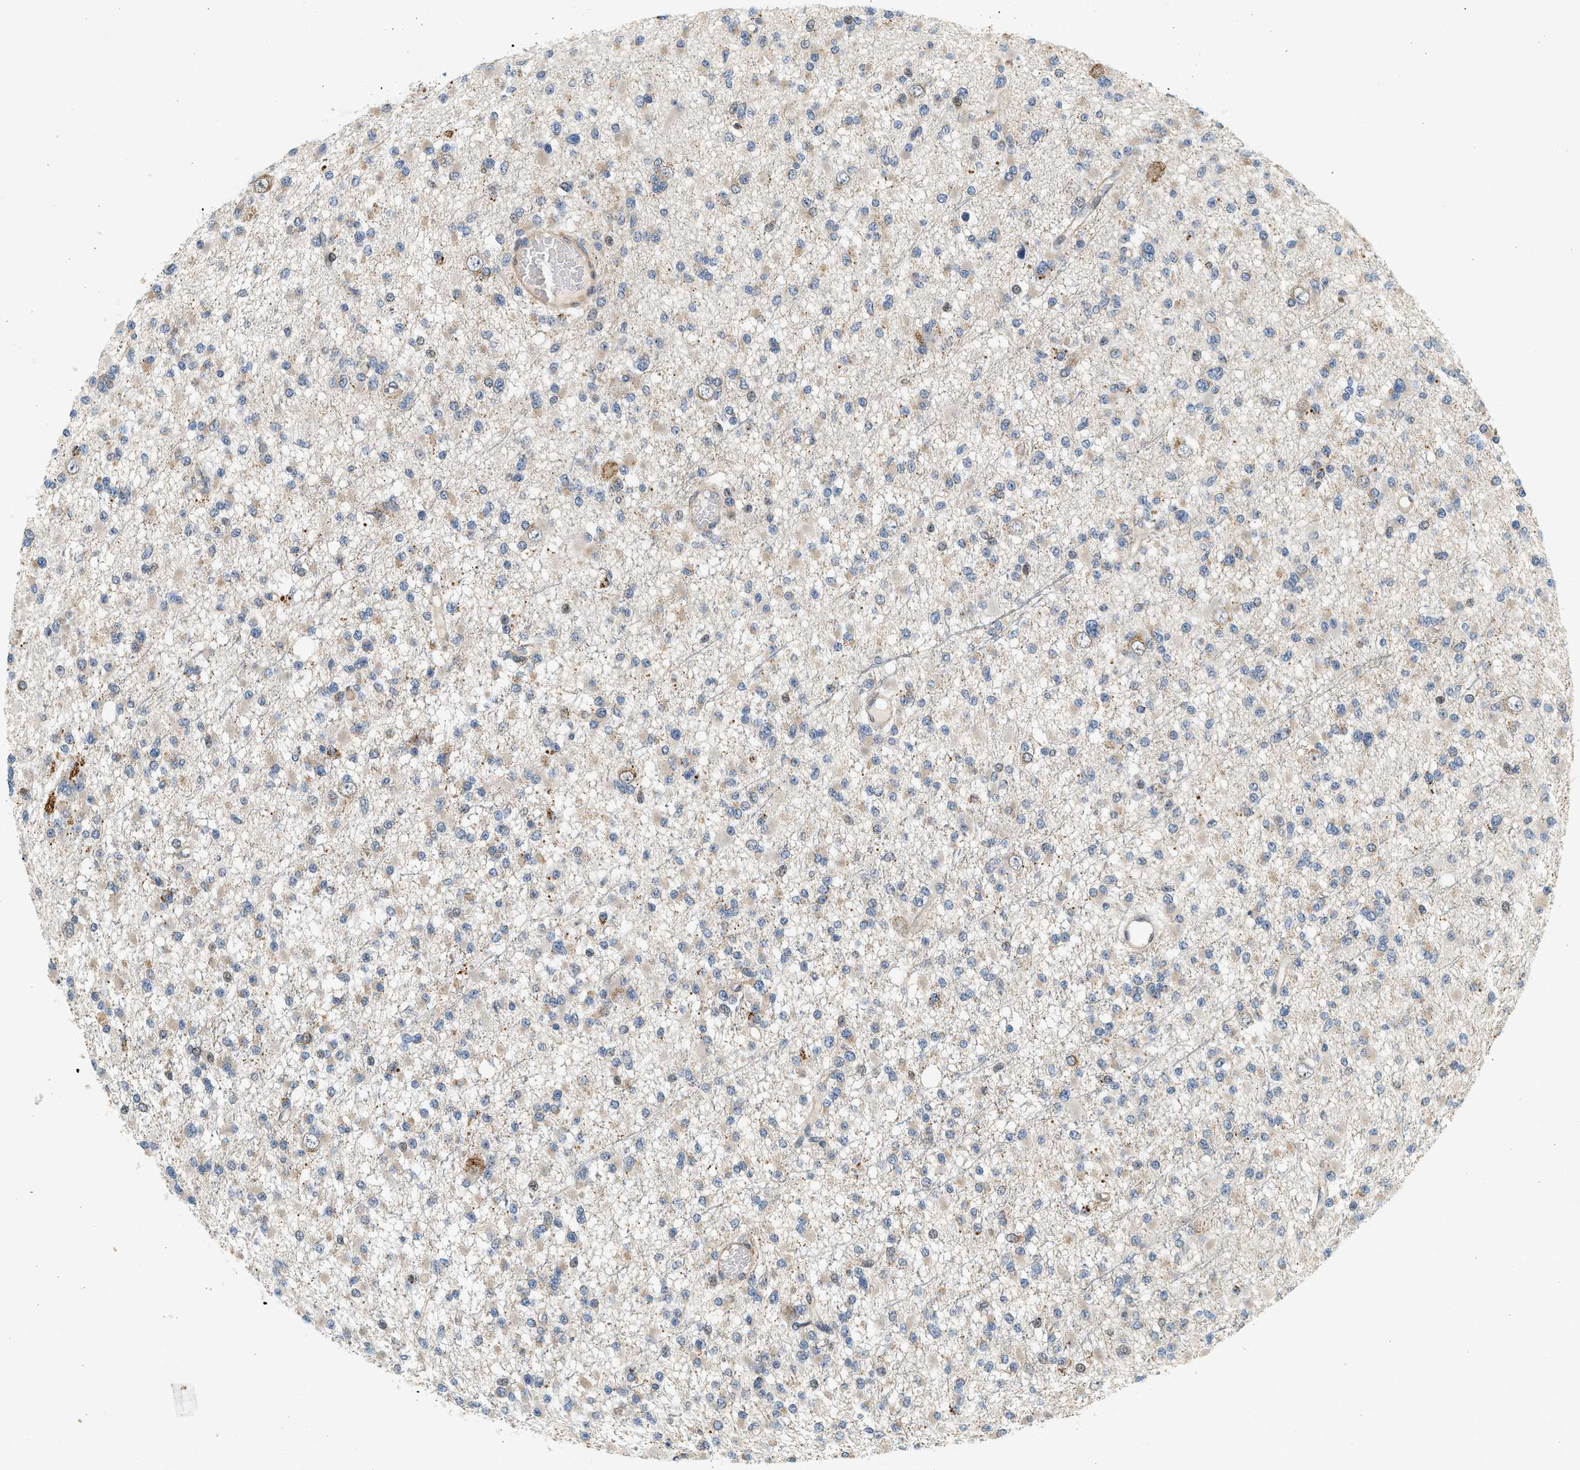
{"staining": {"intensity": "weak", "quantity": "<25%", "location": "cytoplasmic/membranous"}, "tissue": "glioma", "cell_type": "Tumor cells", "image_type": "cancer", "snomed": [{"axis": "morphology", "description": "Glioma, malignant, Low grade"}, {"axis": "topography", "description": "Brain"}], "caption": "High magnification brightfield microscopy of malignant low-grade glioma stained with DAB (3,3'-diaminobenzidine) (brown) and counterstained with hematoxylin (blue): tumor cells show no significant staining.", "gene": "NRSN2", "patient": {"sex": "female", "age": 22}}